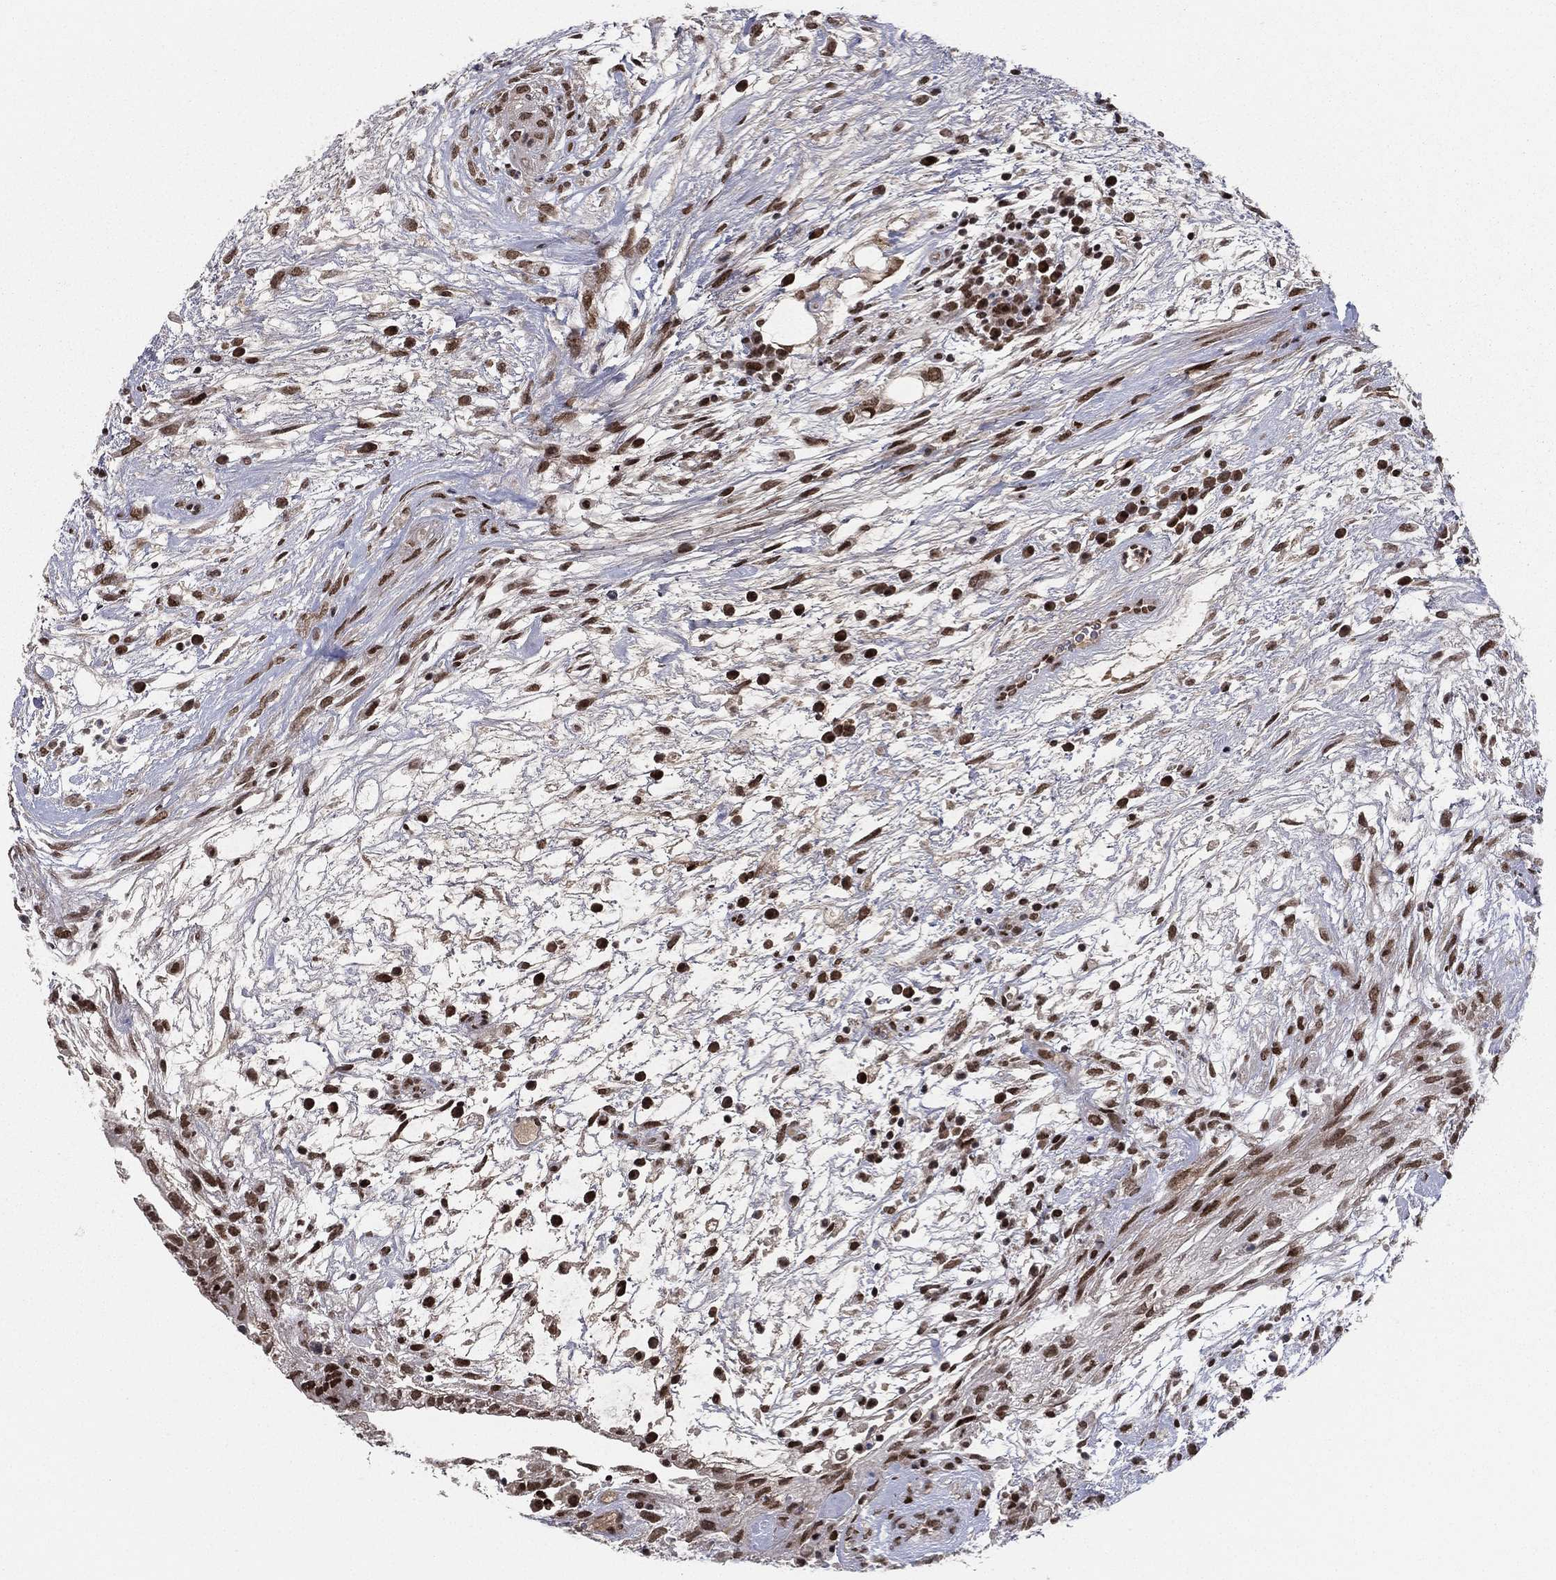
{"staining": {"intensity": "strong", "quantity": ">75%", "location": "nuclear"}, "tissue": "testis cancer", "cell_type": "Tumor cells", "image_type": "cancer", "snomed": [{"axis": "morphology", "description": "Normal tissue, NOS"}, {"axis": "morphology", "description": "Carcinoma, Embryonal, NOS"}, {"axis": "topography", "description": "Testis"}], "caption": "The image shows immunohistochemical staining of testis embryonal carcinoma. There is strong nuclear positivity is identified in approximately >75% of tumor cells.", "gene": "RTF1", "patient": {"sex": "male", "age": 32}}